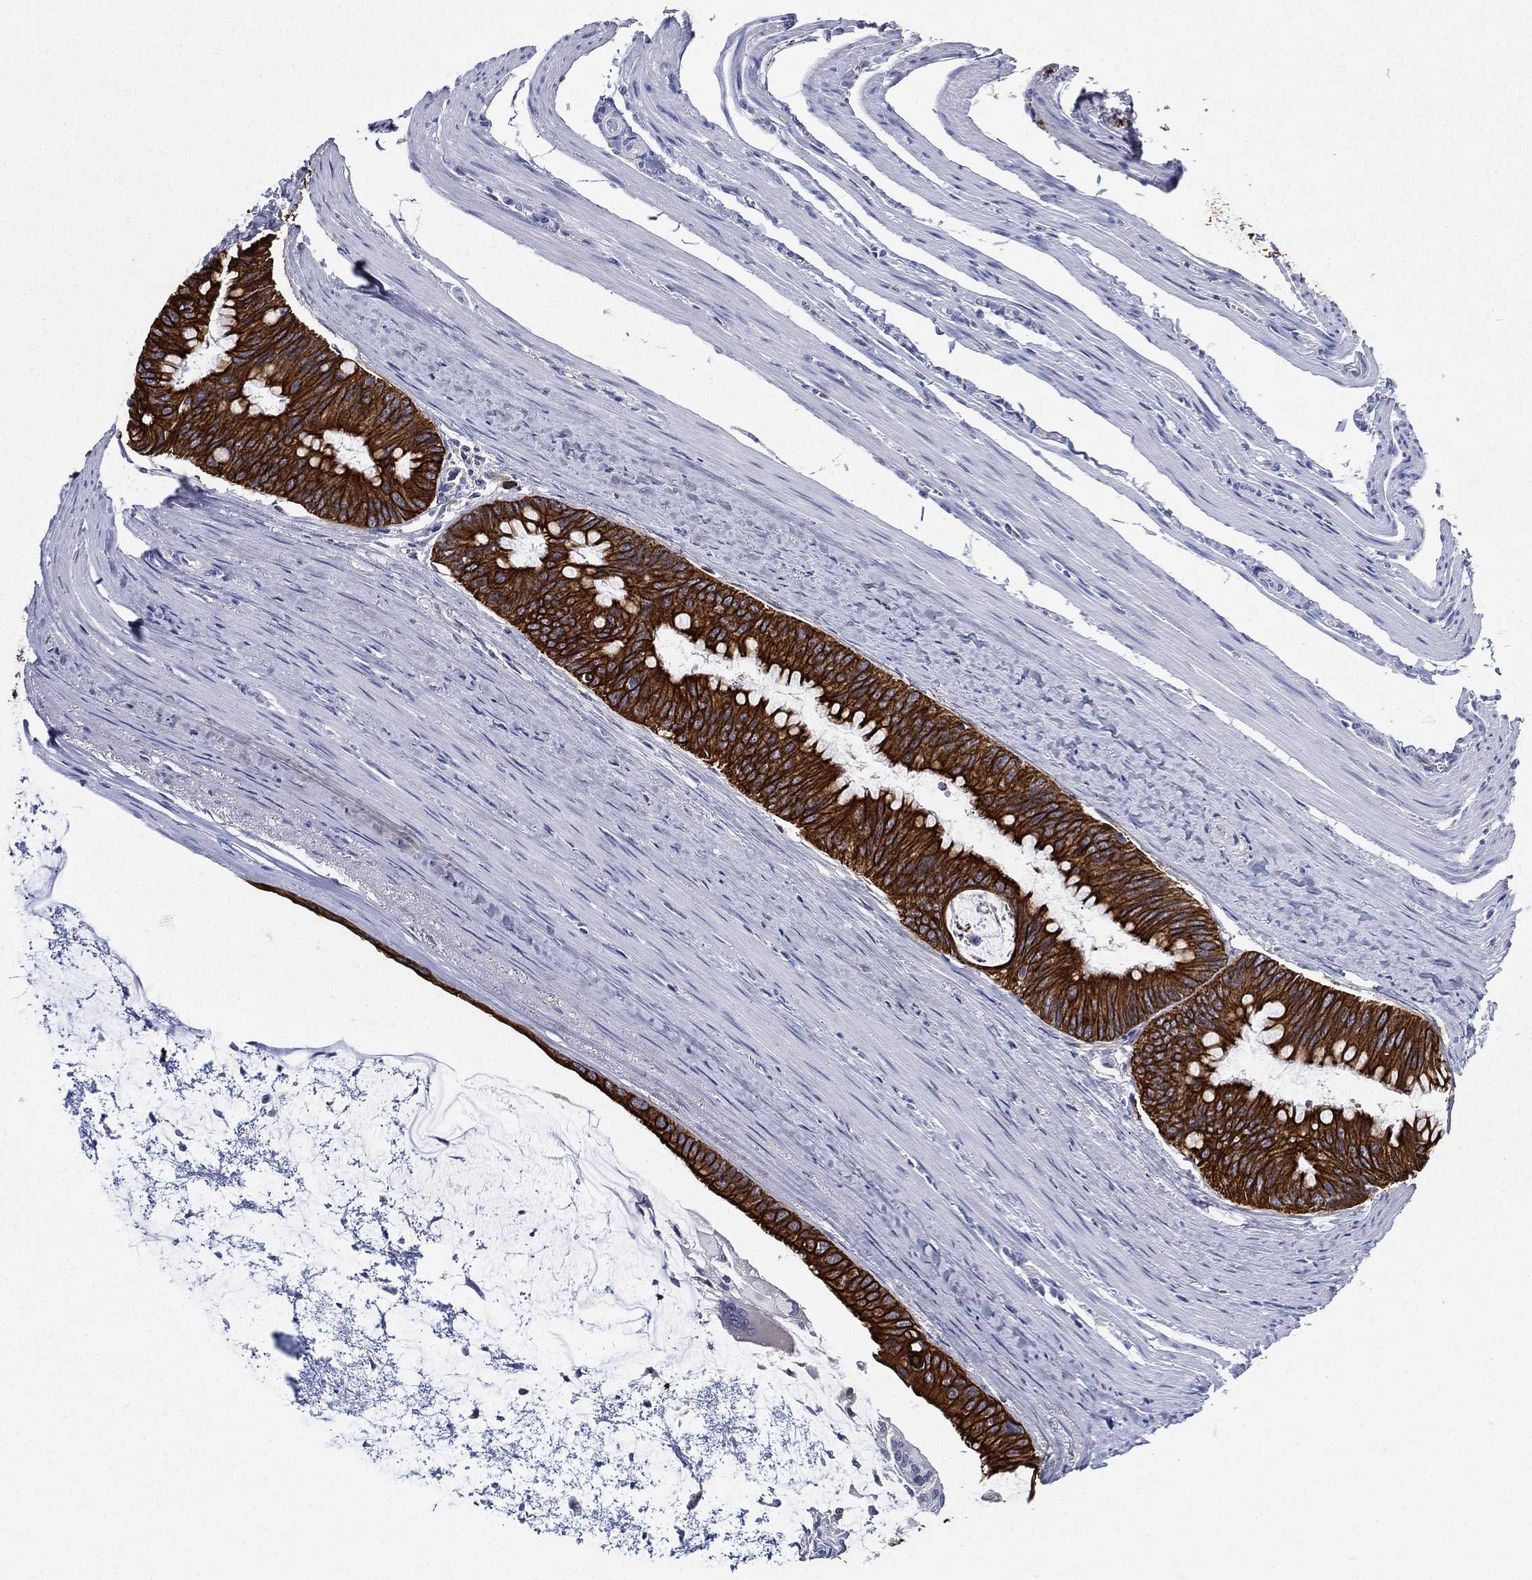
{"staining": {"intensity": "strong", "quantity": ">75%", "location": "cytoplasmic/membranous"}, "tissue": "colorectal cancer", "cell_type": "Tumor cells", "image_type": "cancer", "snomed": [{"axis": "morphology", "description": "Normal tissue, NOS"}, {"axis": "morphology", "description": "Adenocarcinoma, NOS"}, {"axis": "topography", "description": "Colon"}], "caption": "Brown immunohistochemical staining in human colorectal adenocarcinoma shows strong cytoplasmic/membranous expression in approximately >75% of tumor cells. (IHC, brightfield microscopy, high magnification).", "gene": "NEDD9", "patient": {"sex": "male", "age": 65}}